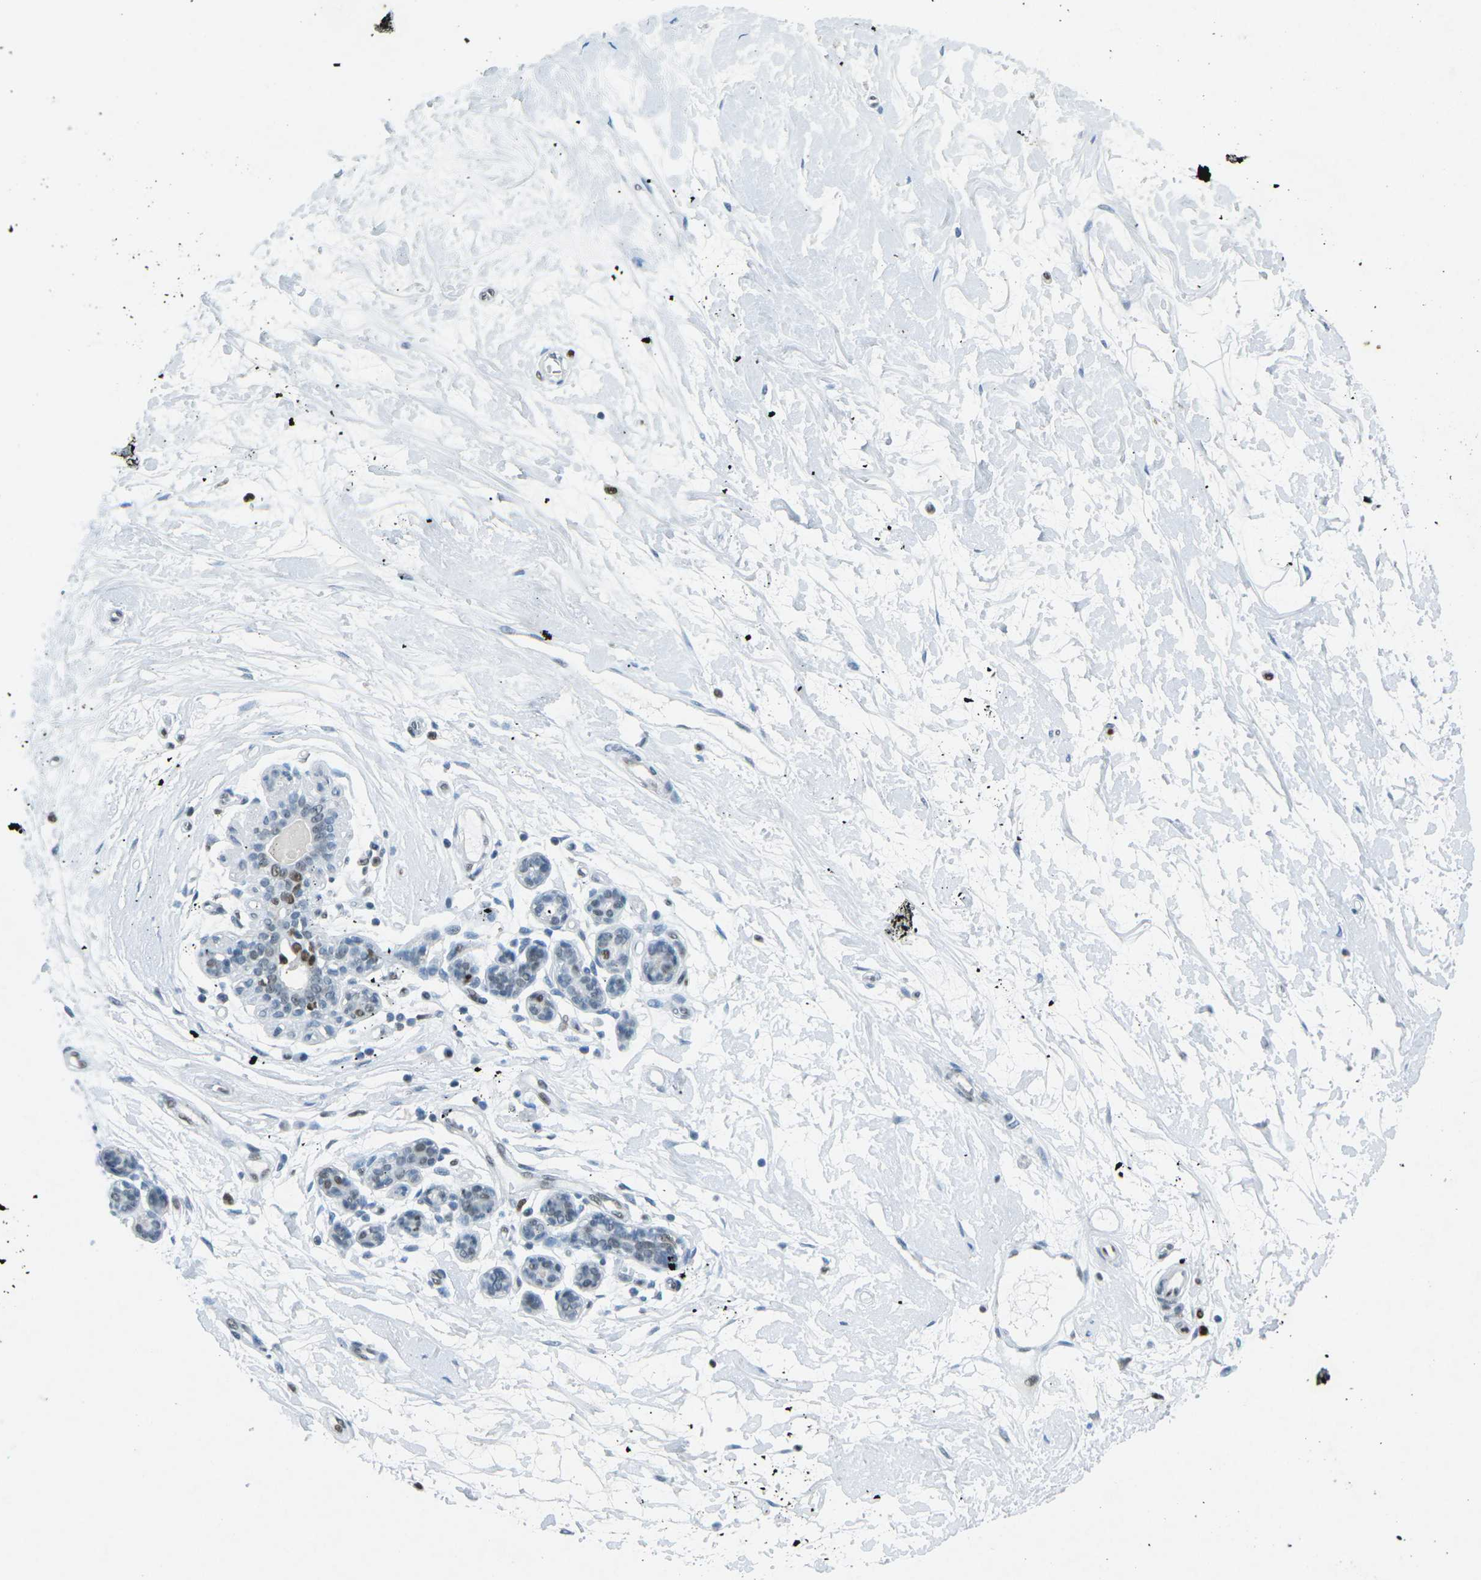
{"staining": {"intensity": "negative", "quantity": "none", "location": "none"}, "tissue": "breast", "cell_type": "Adipocytes", "image_type": "normal", "snomed": [{"axis": "morphology", "description": "Normal tissue, NOS"}, {"axis": "morphology", "description": "Lobular carcinoma"}, {"axis": "topography", "description": "Breast"}], "caption": "Immunohistochemistry of benign breast exhibits no staining in adipocytes.", "gene": "RB1", "patient": {"sex": "female", "age": 59}}